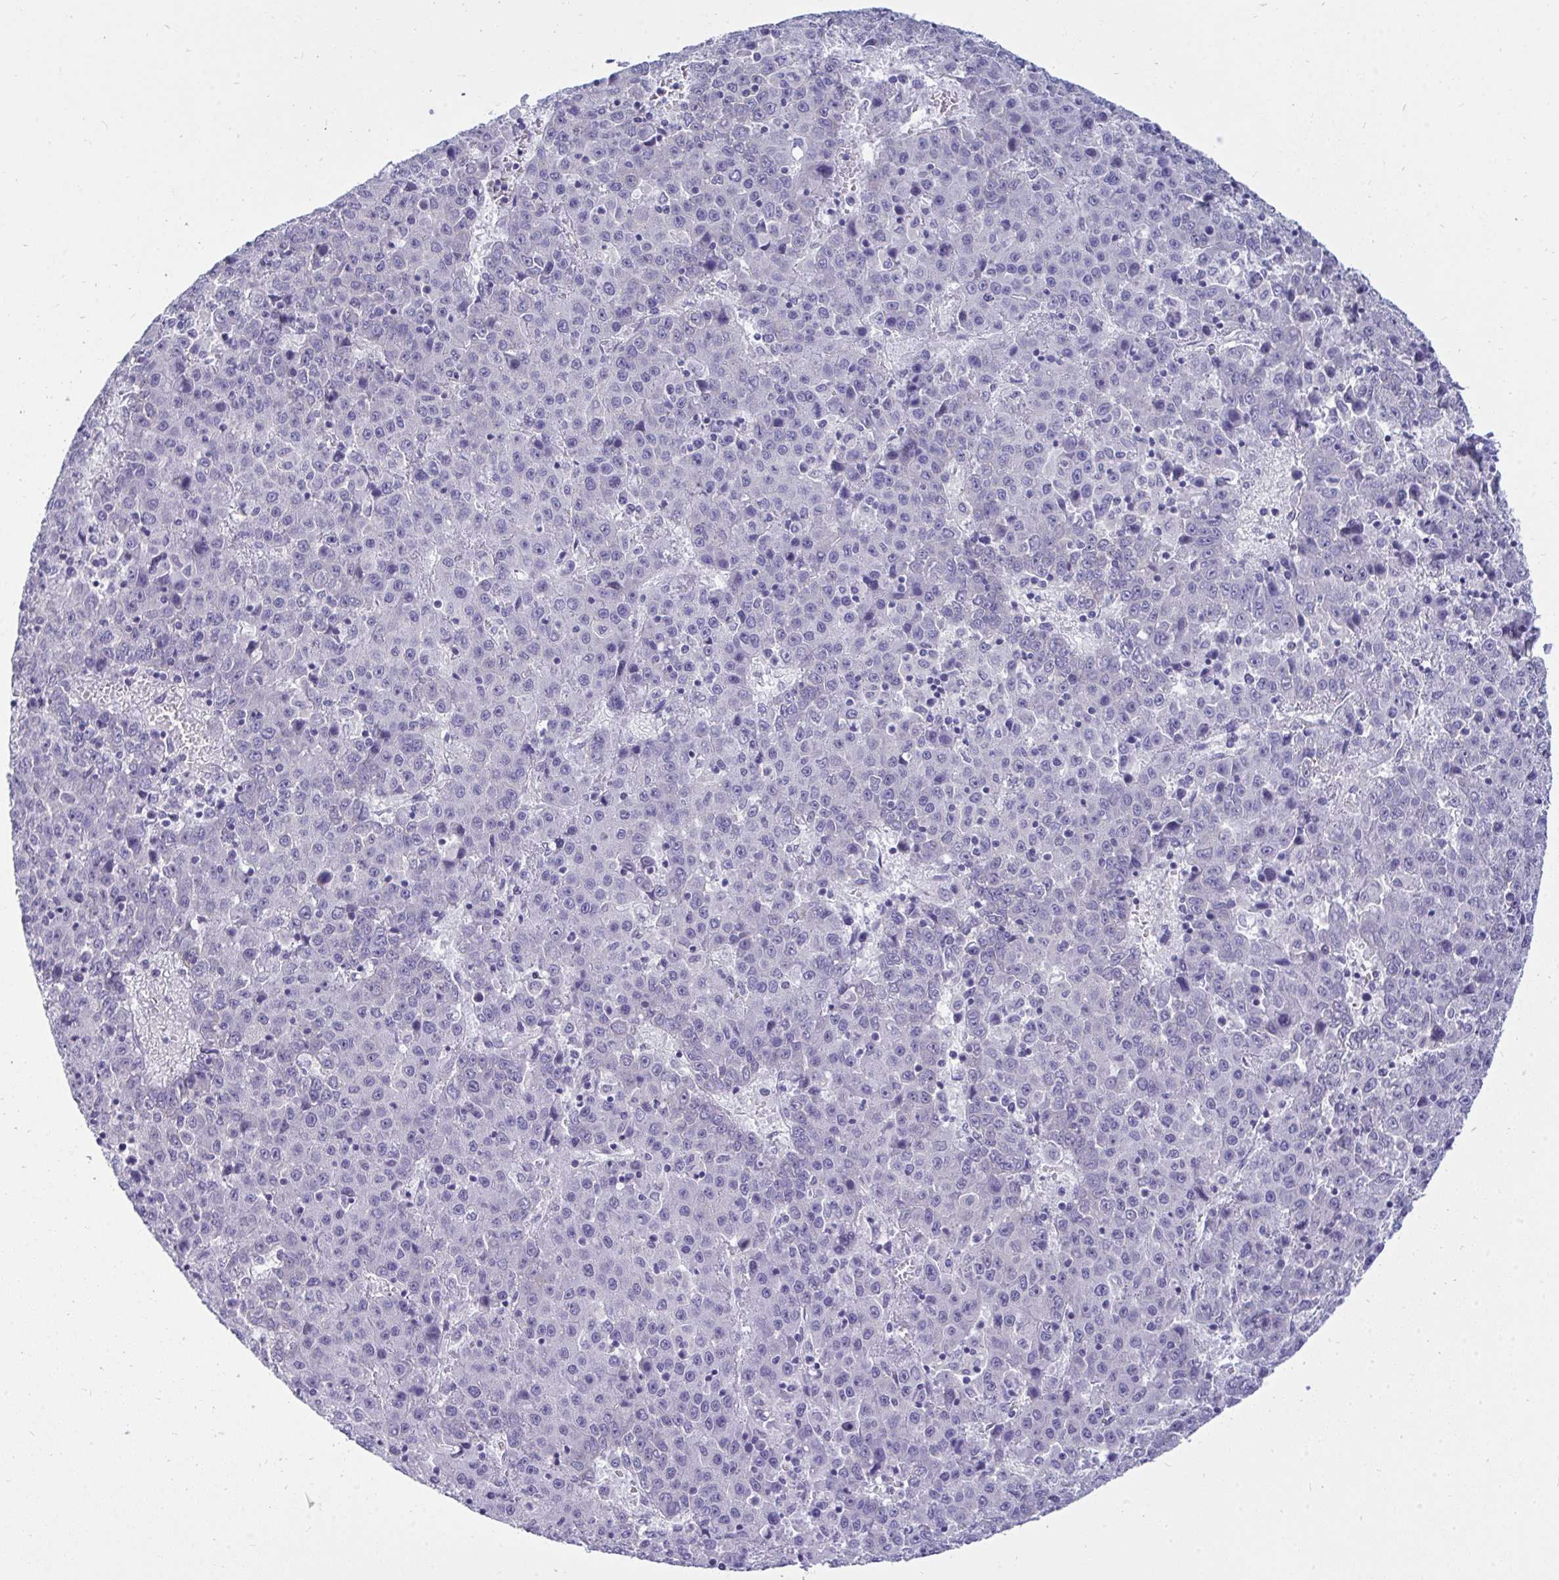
{"staining": {"intensity": "weak", "quantity": "<25%", "location": "cytoplasmic/membranous"}, "tissue": "liver cancer", "cell_type": "Tumor cells", "image_type": "cancer", "snomed": [{"axis": "morphology", "description": "Carcinoma, Hepatocellular, NOS"}, {"axis": "topography", "description": "Liver"}], "caption": "High magnification brightfield microscopy of hepatocellular carcinoma (liver) stained with DAB (brown) and counterstained with hematoxylin (blue): tumor cells show no significant expression.", "gene": "VGLL3", "patient": {"sex": "female", "age": 53}}